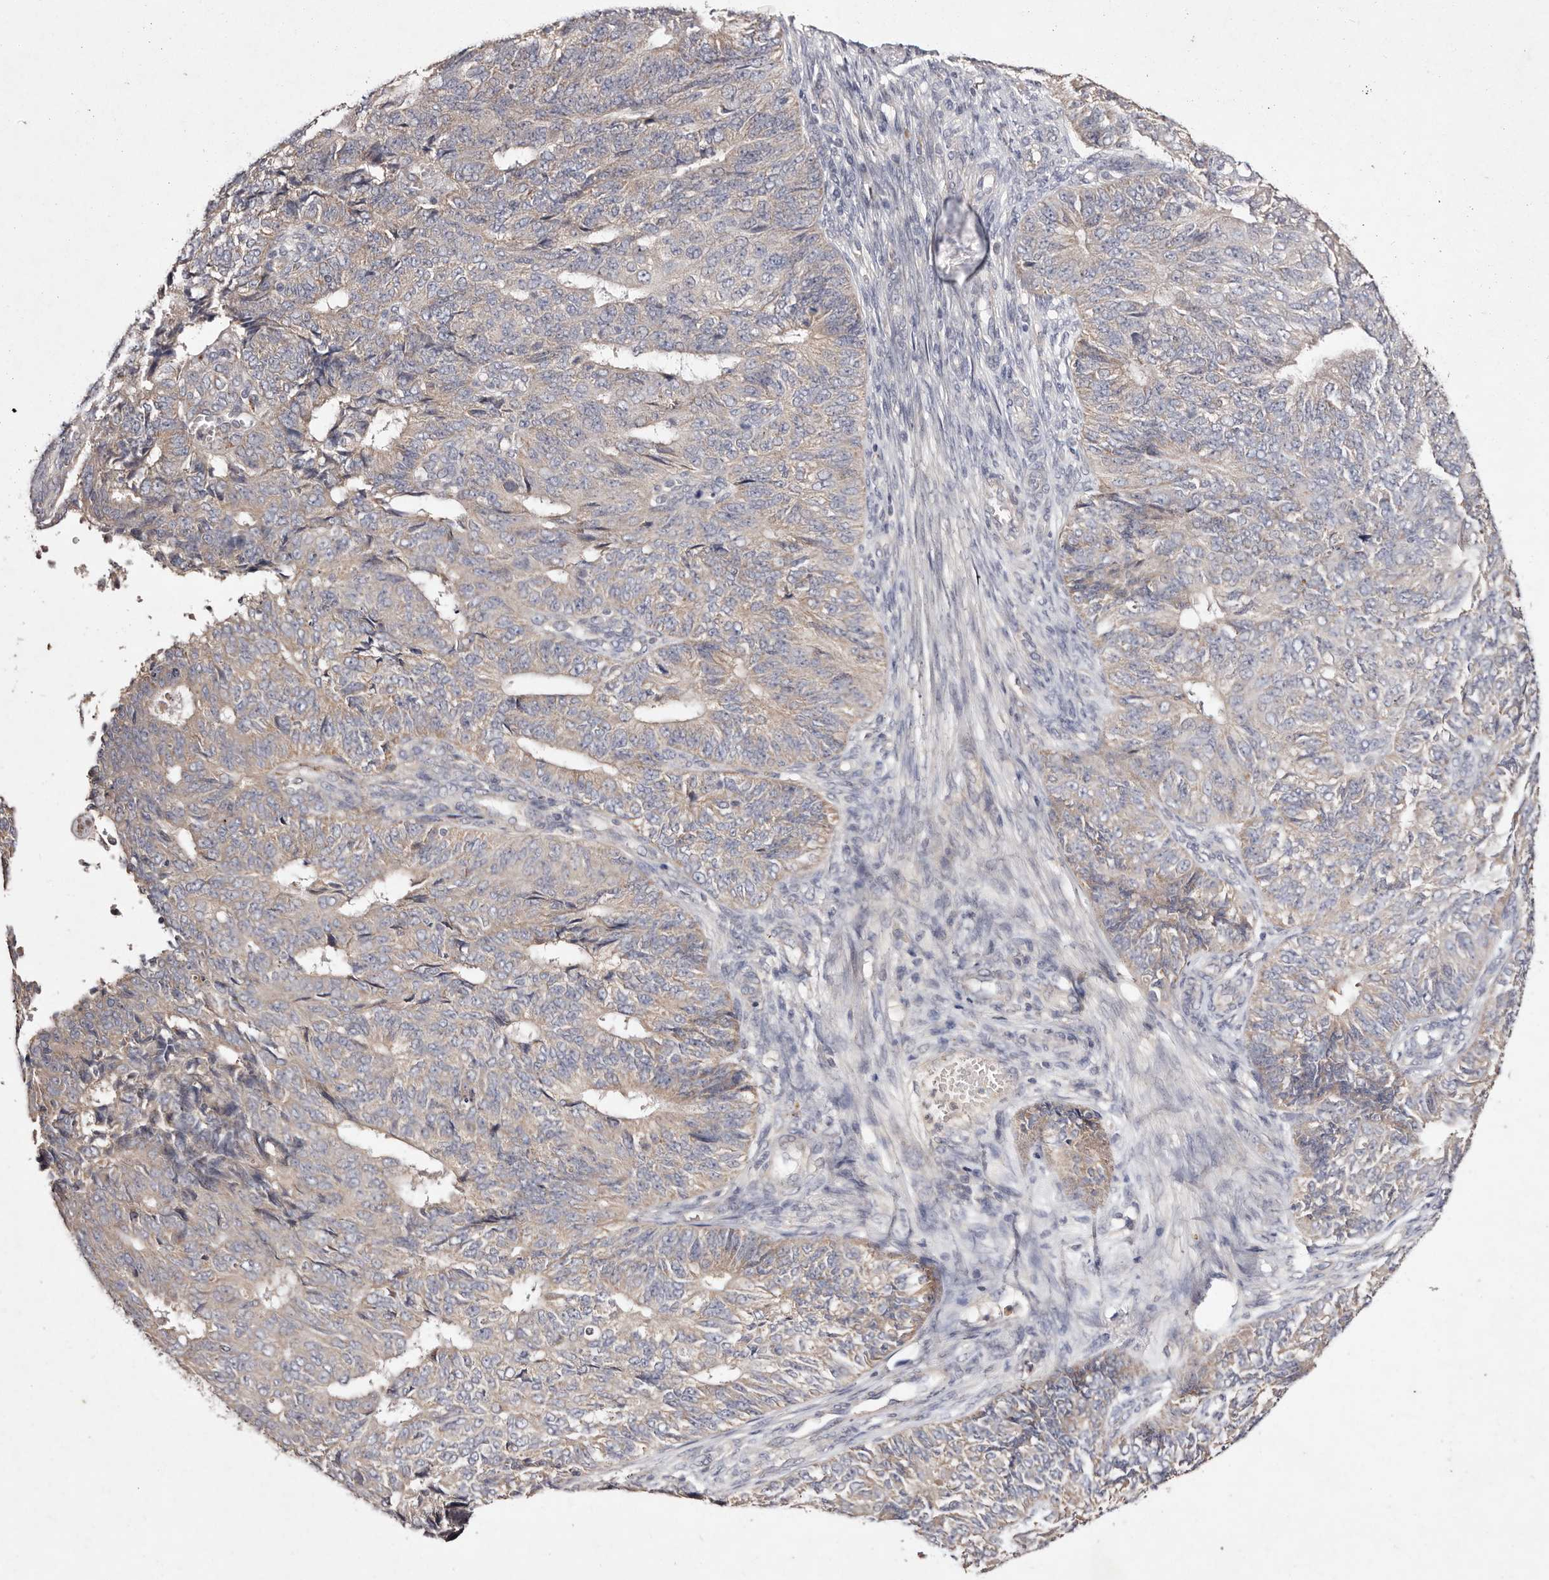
{"staining": {"intensity": "weak", "quantity": "<25%", "location": "cytoplasmic/membranous"}, "tissue": "endometrial cancer", "cell_type": "Tumor cells", "image_type": "cancer", "snomed": [{"axis": "morphology", "description": "Adenocarcinoma, NOS"}, {"axis": "topography", "description": "Endometrium"}], "caption": "Adenocarcinoma (endometrial) stained for a protein using IHC exhibits no expression tumor cells.", "gene": "TSC2", "patient": {"sex": "female", "age": 32}}